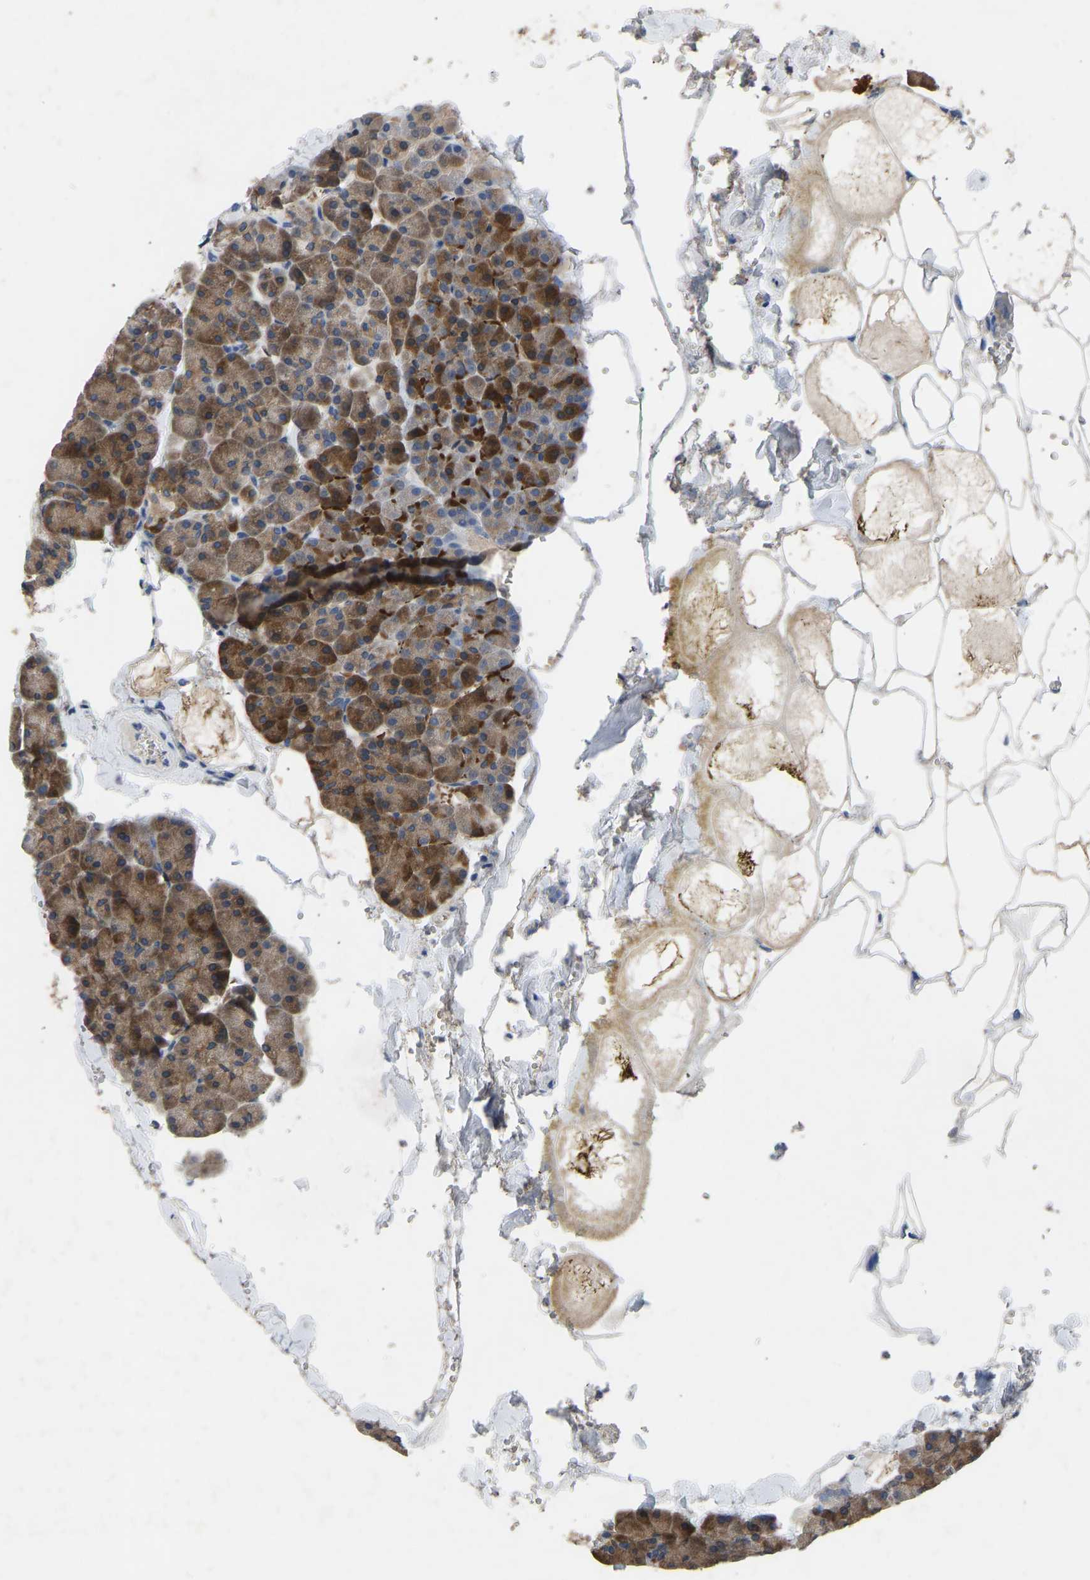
{"staining": {"intensity": "moderate", "quantity": ">75%", "location": "cytoplasmic/membranous"}, "tissue": "pancreas", "cell_type": "Exocrine glandular cells", "image_type": "normal", "snomed": [{"axis": "morphology", "description": "Normal tissue, NOS"}, {"axis": "topography", "description": "Pancreas"}], "caption": "The photomicrograph displays a brown stain indicating the presence of a protein in the cytoplasmic/membranous of exocrine glandular cells in pancreas.", "gene": "RBP1", "patient": {"sex": "male", "age": 35}}